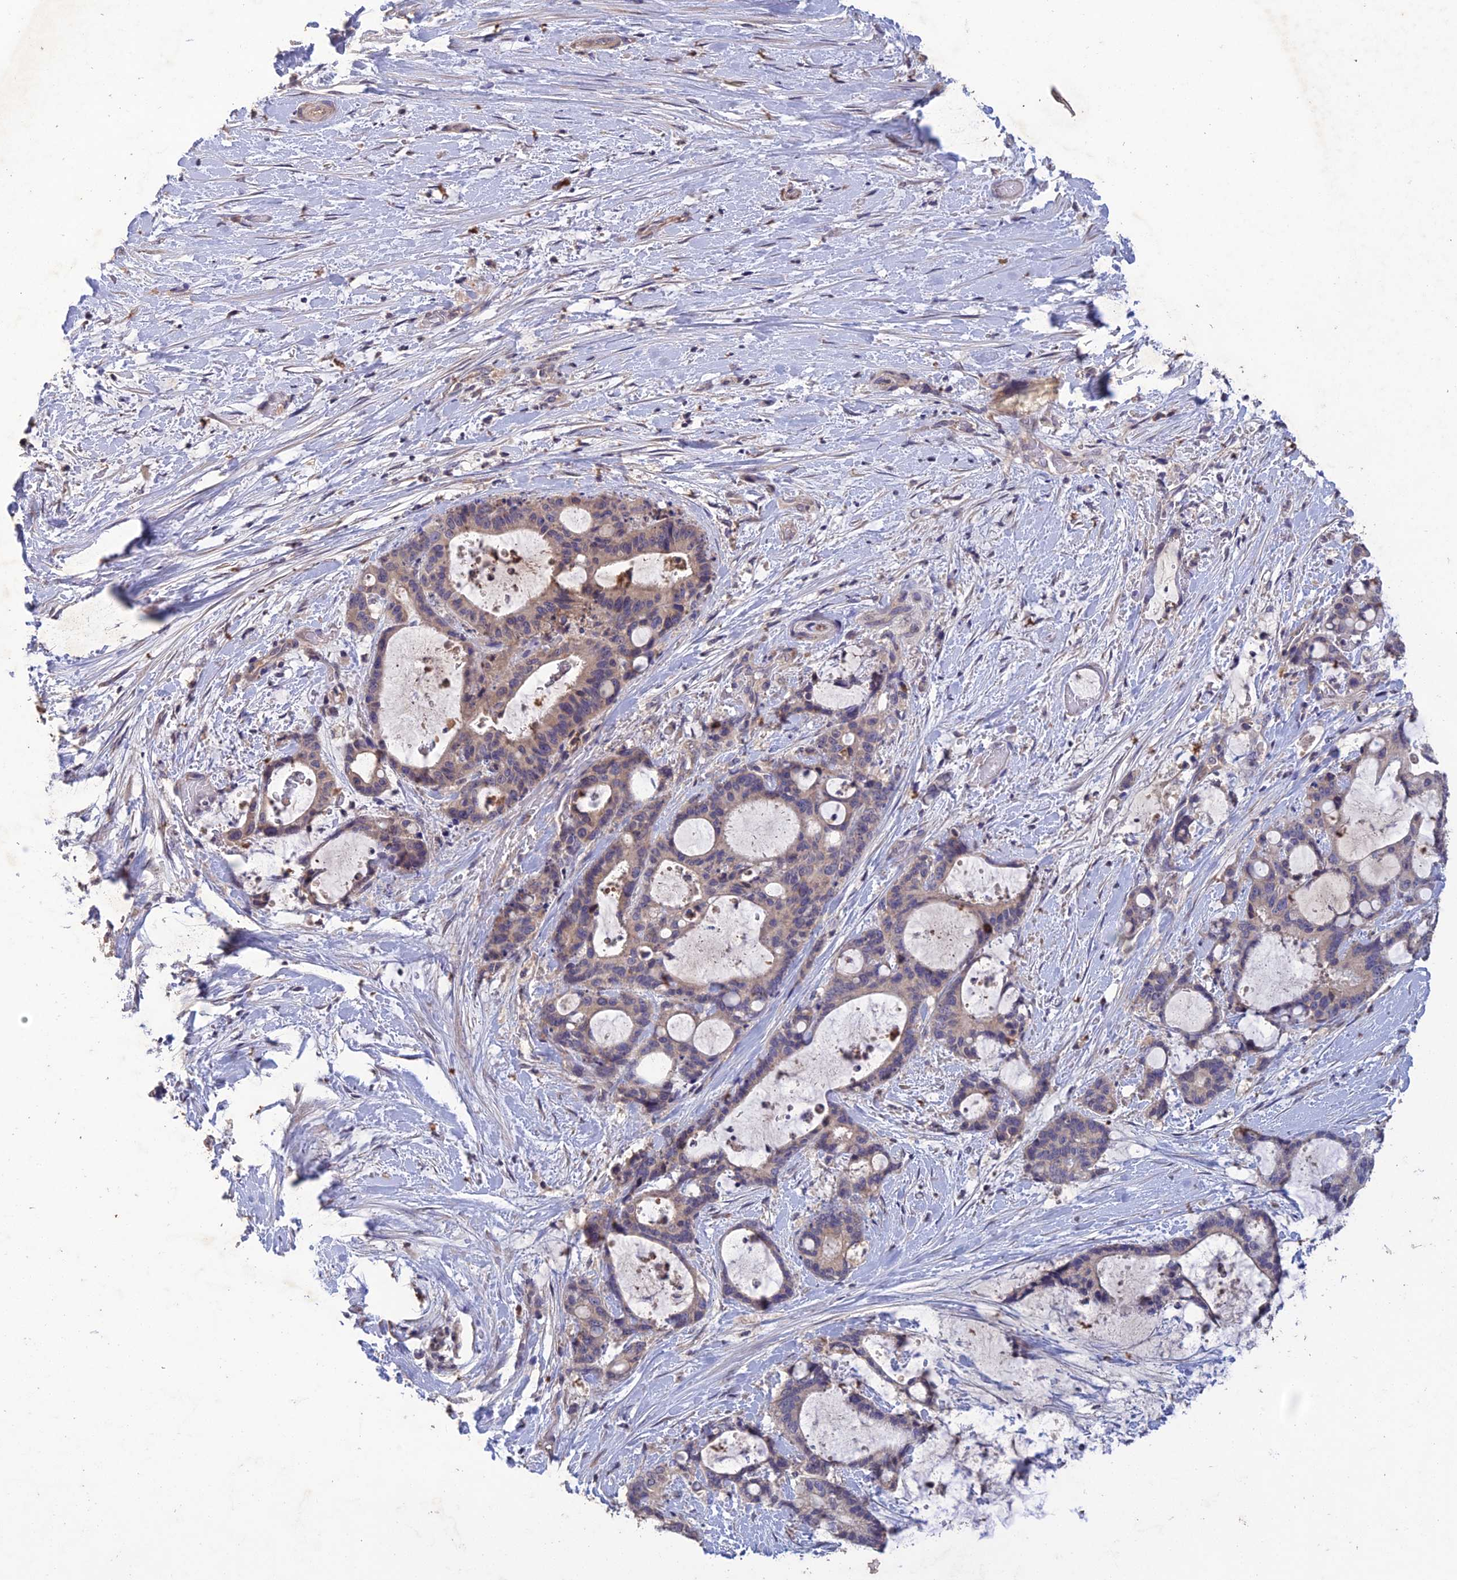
{"staining": {"intensity": "weak", "quantity": "<25%", "location": "cytoplasmic/membranous"}, "tissue": "liver cancer", "cell_type": "Tumor cells", "image_type": "cancer", "snomed": [{"axis": "morphology", "description": "Normal tissue, NOS"}, {"axis": "morphology", "description": "Cholangiocarcinoma"}, {"axis": "topography", "description": "Liver"}, {"axis": "topography", "description": "Peripheral nerve tissue"}], "caption": "Immunohistochemistry histopathology image of liver cholangiocarcinoma stained for a protein (brown), which exhibits no staining in tumor cells.", "gene": "SLC39A13", "patient": {"sex": "female", "age": 73}}